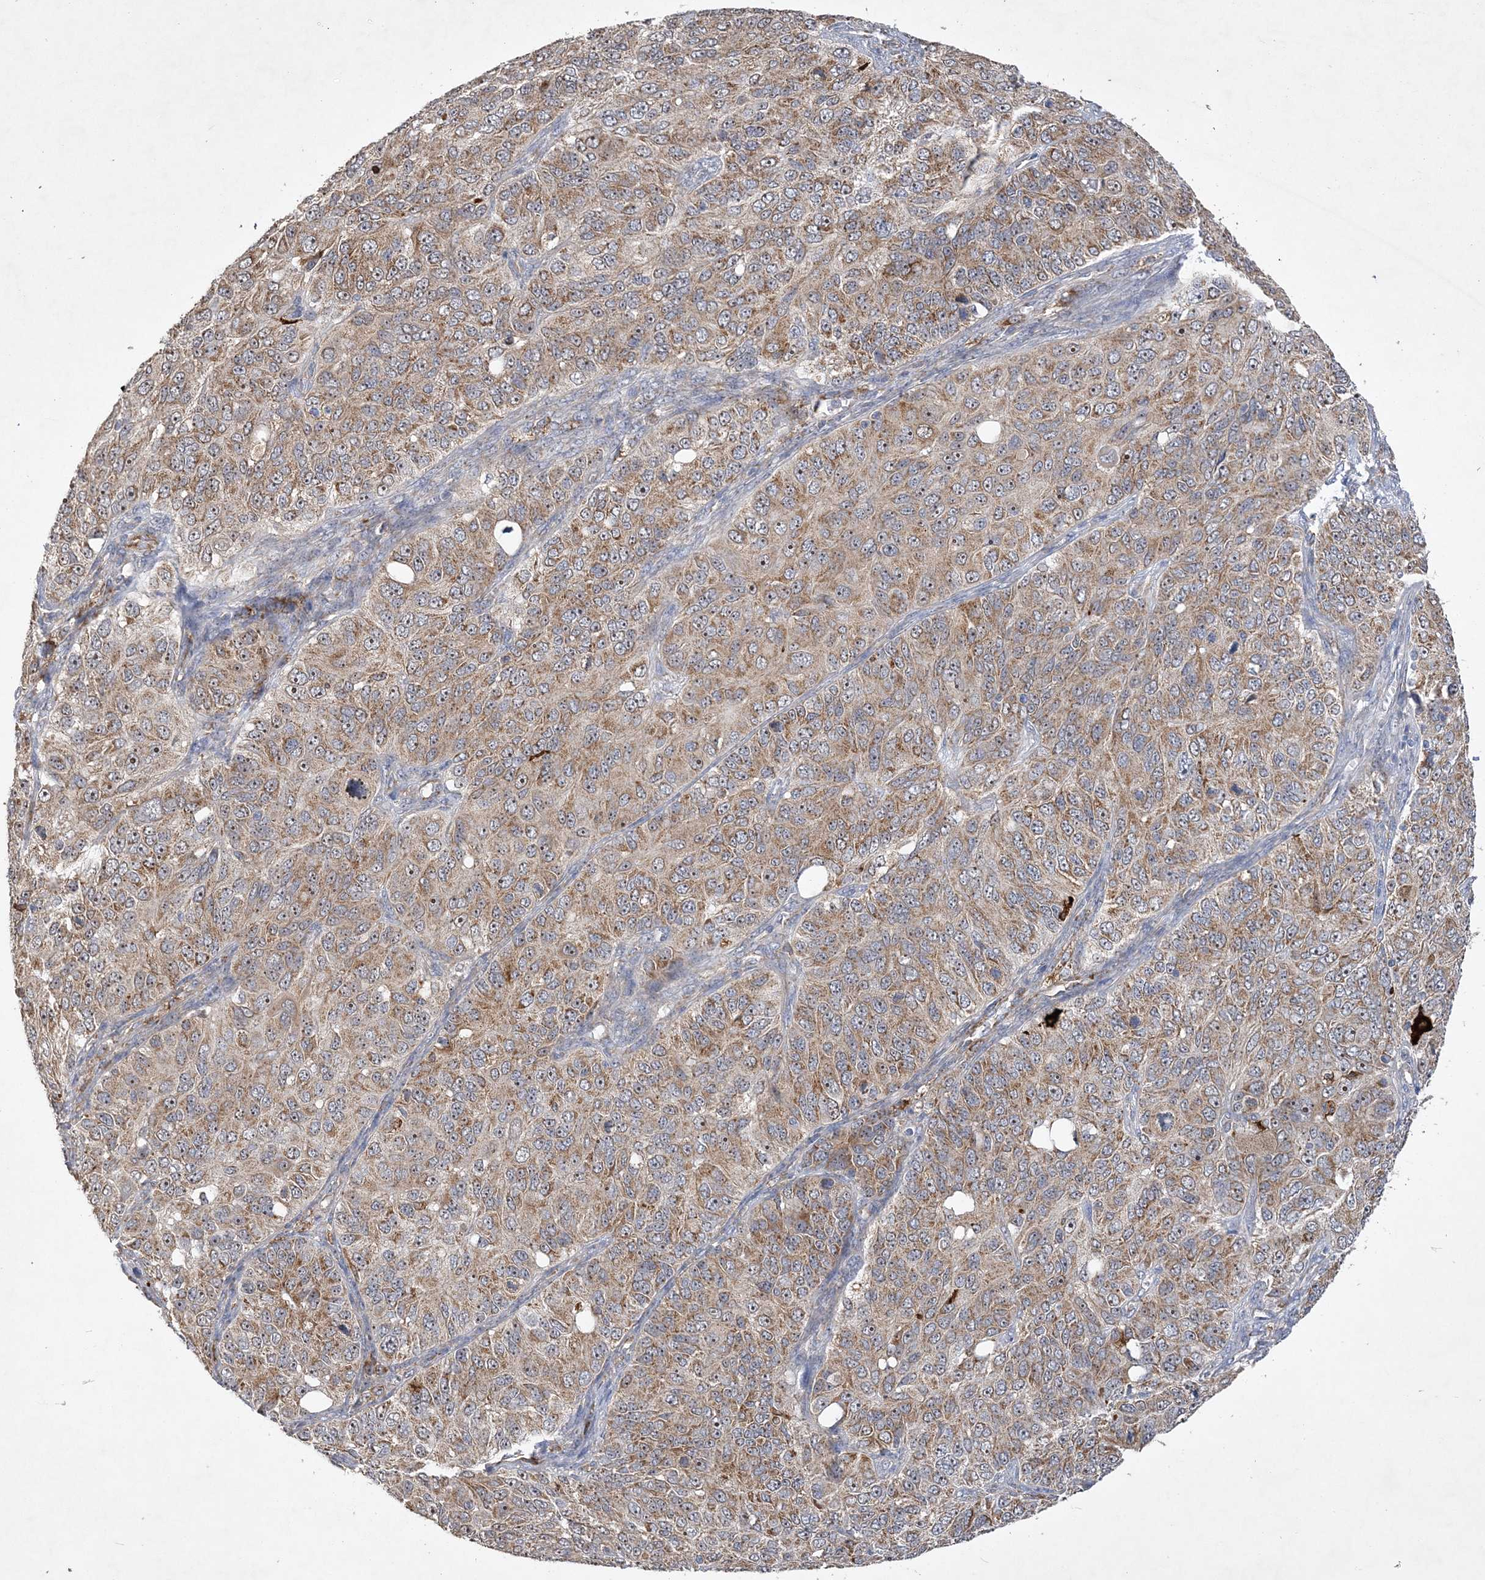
{"staining": {"intensity": "moderate", "quantity": ">75%", "location": "cytoplasmic/membranous,nuclear"}, "tissue": "ovarian cancer", "cell_type": "Tumor cells", "image_type": "cancer", "snomed": [{"axis": "morphology", "description": "Carcinoma, endometroid"}, {"axis": "topography", "description": "Ovary"}], "caption": "Endometroid carcinoma (ovarian) was stained to show a protein in brown. There is medium levels of moderate cytoplasmic/membranous and nuclear expression in about >75% of tumor cells. The staining was performed using DAB (3,3'-diaminobenzidine) to visualize the protein expression in brown, while the nuclei were stained in blue with hematoxylin (Magnification: 20x).", "gene": "FEZ2", "patient": {"sex": "female", "age": 51}}